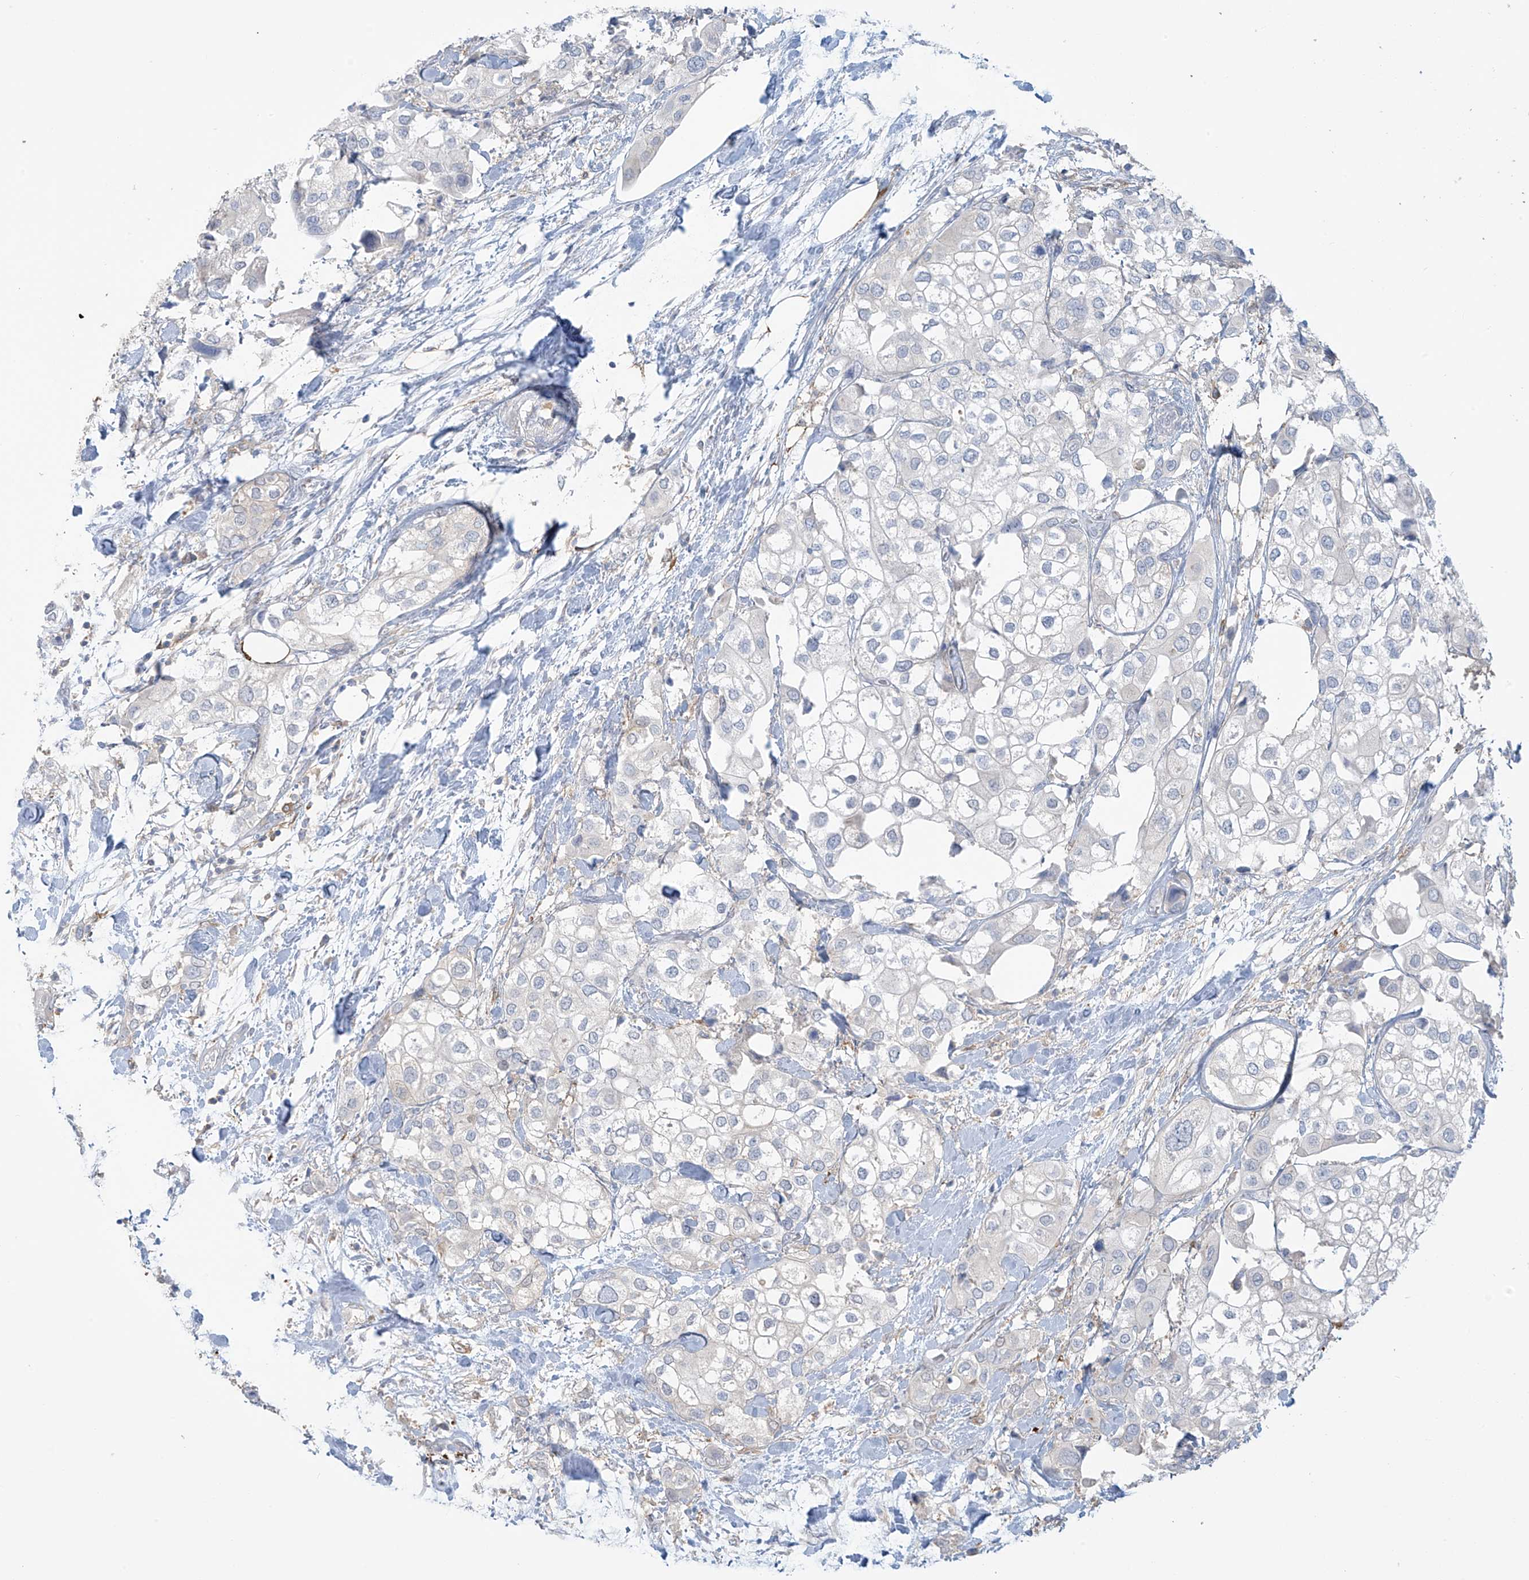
{"staining": {"intensity": "negative", "quantity": "none", "location": "none"}, "tissue": "urothelial cancer", "cell_type": "Tumor cells", "image_type": "cancer", "snomed": [{"axis": "morphology", "description": "Urothelial carcinoma, High grade"}, {"axis": "topography", "description": "Urinary bladder"}], "caption": "DAB immunohistochemical staining of human urothelial cancer displays no significant staining in tumor cells.", "gene": "TAGAP", "patient": {"sex": "male", "age": 64}}